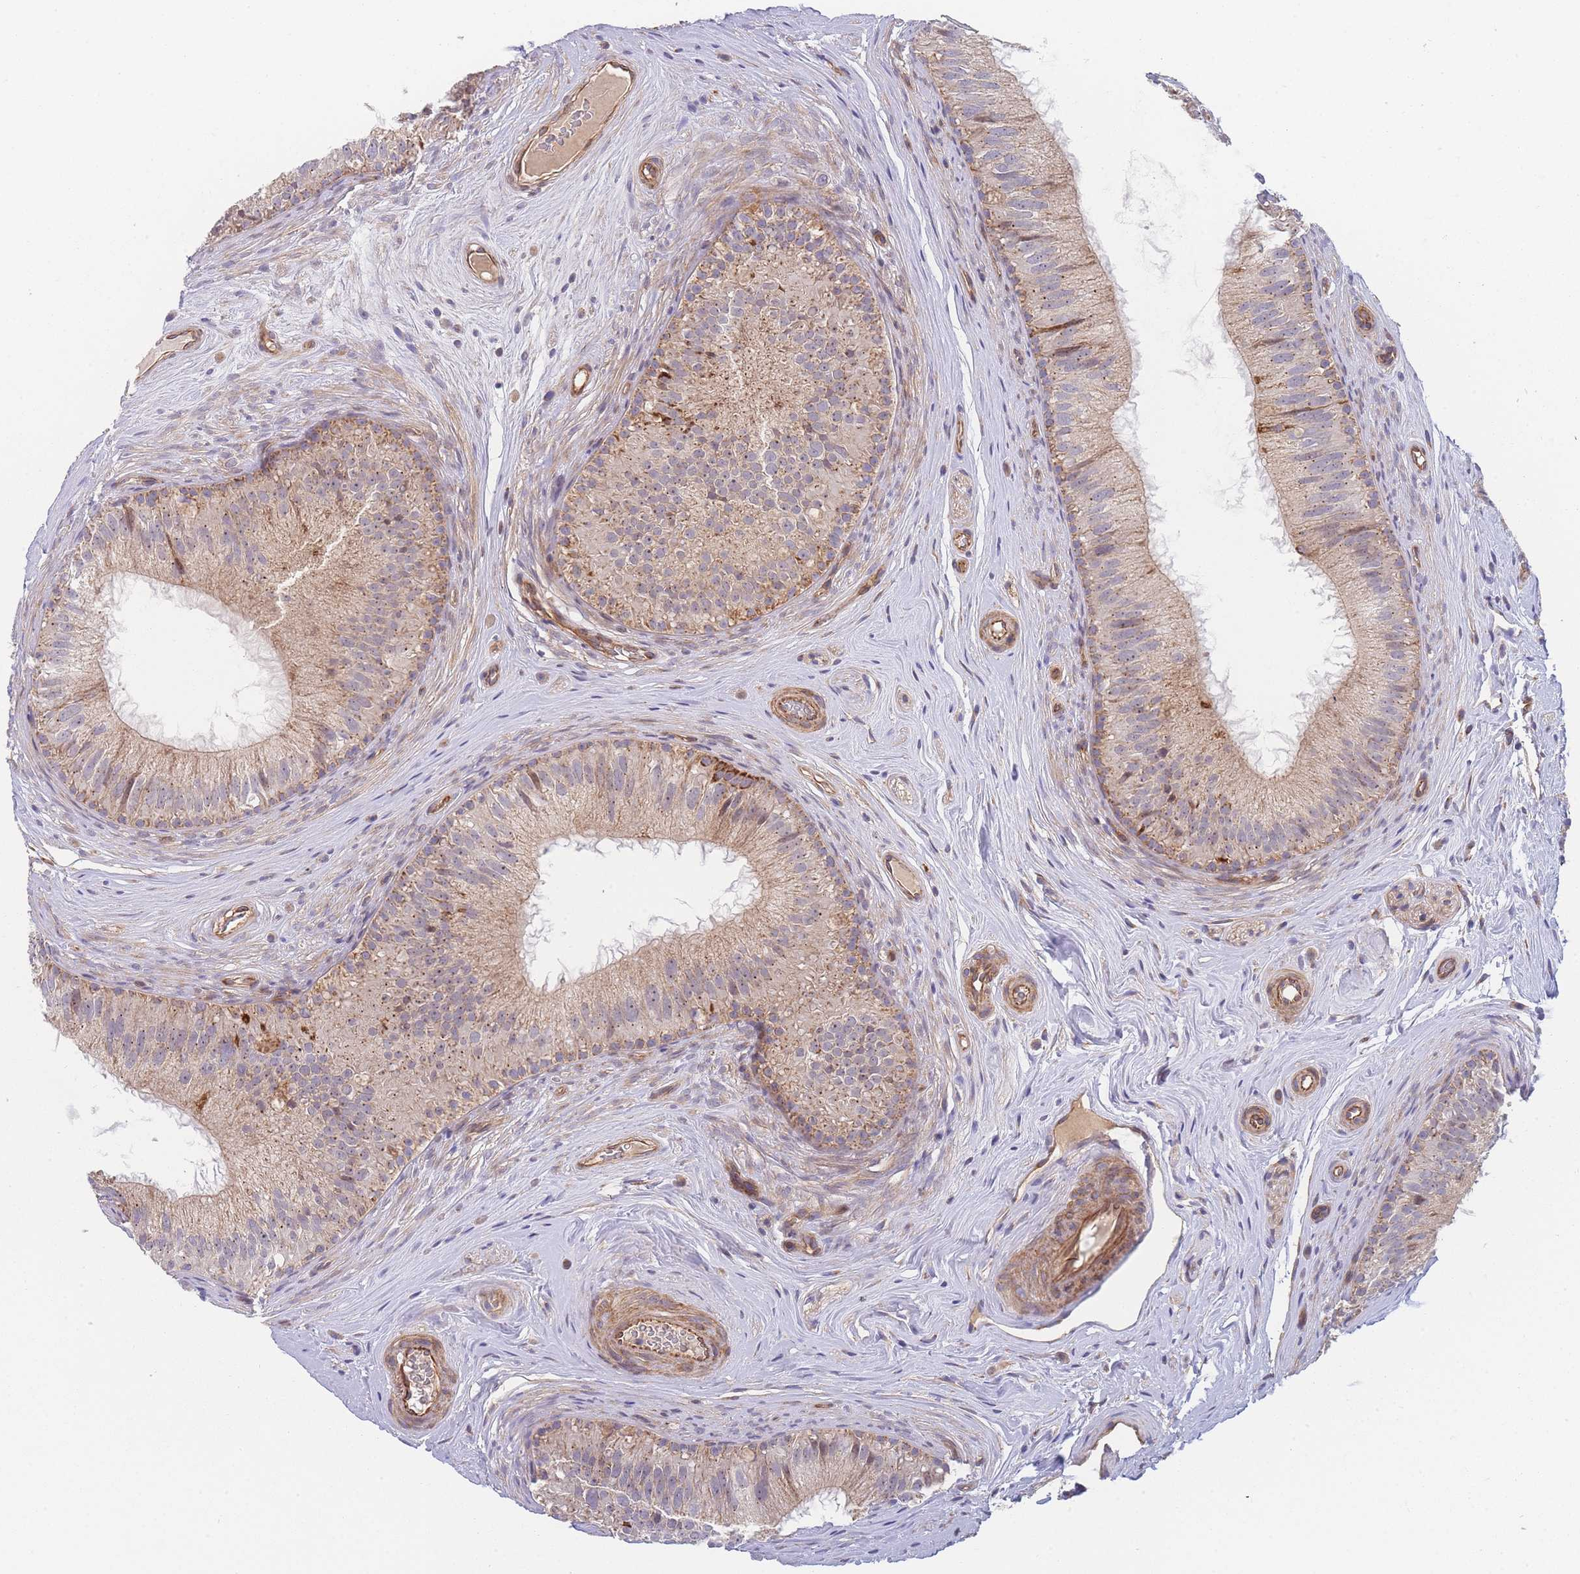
{"staining": {"intensity": "moderate", "quantity": ">75%", "location": "cytoplasmic/membranous"}, "tissue": "epididymis", "cell_type": "Glandular cells", "image_type": "normal", "snomed": [{"axis": "morphology", "description": "Normal tissue, NOS"}, {"axis": "topography", "description": "Epididymis"}], "caption": "IHC micrograph of normal epididymis: epididymis stained using immunohistochemistry (IHC) reveals medium levels of moderate protein expression localized specifically in the cytoplasmic/membranous of glandular cells, appearing as a cytoplasmic/membranous brown color.", "gene": "MTRES1", "patient": {"sex": "male", "age": 34}}